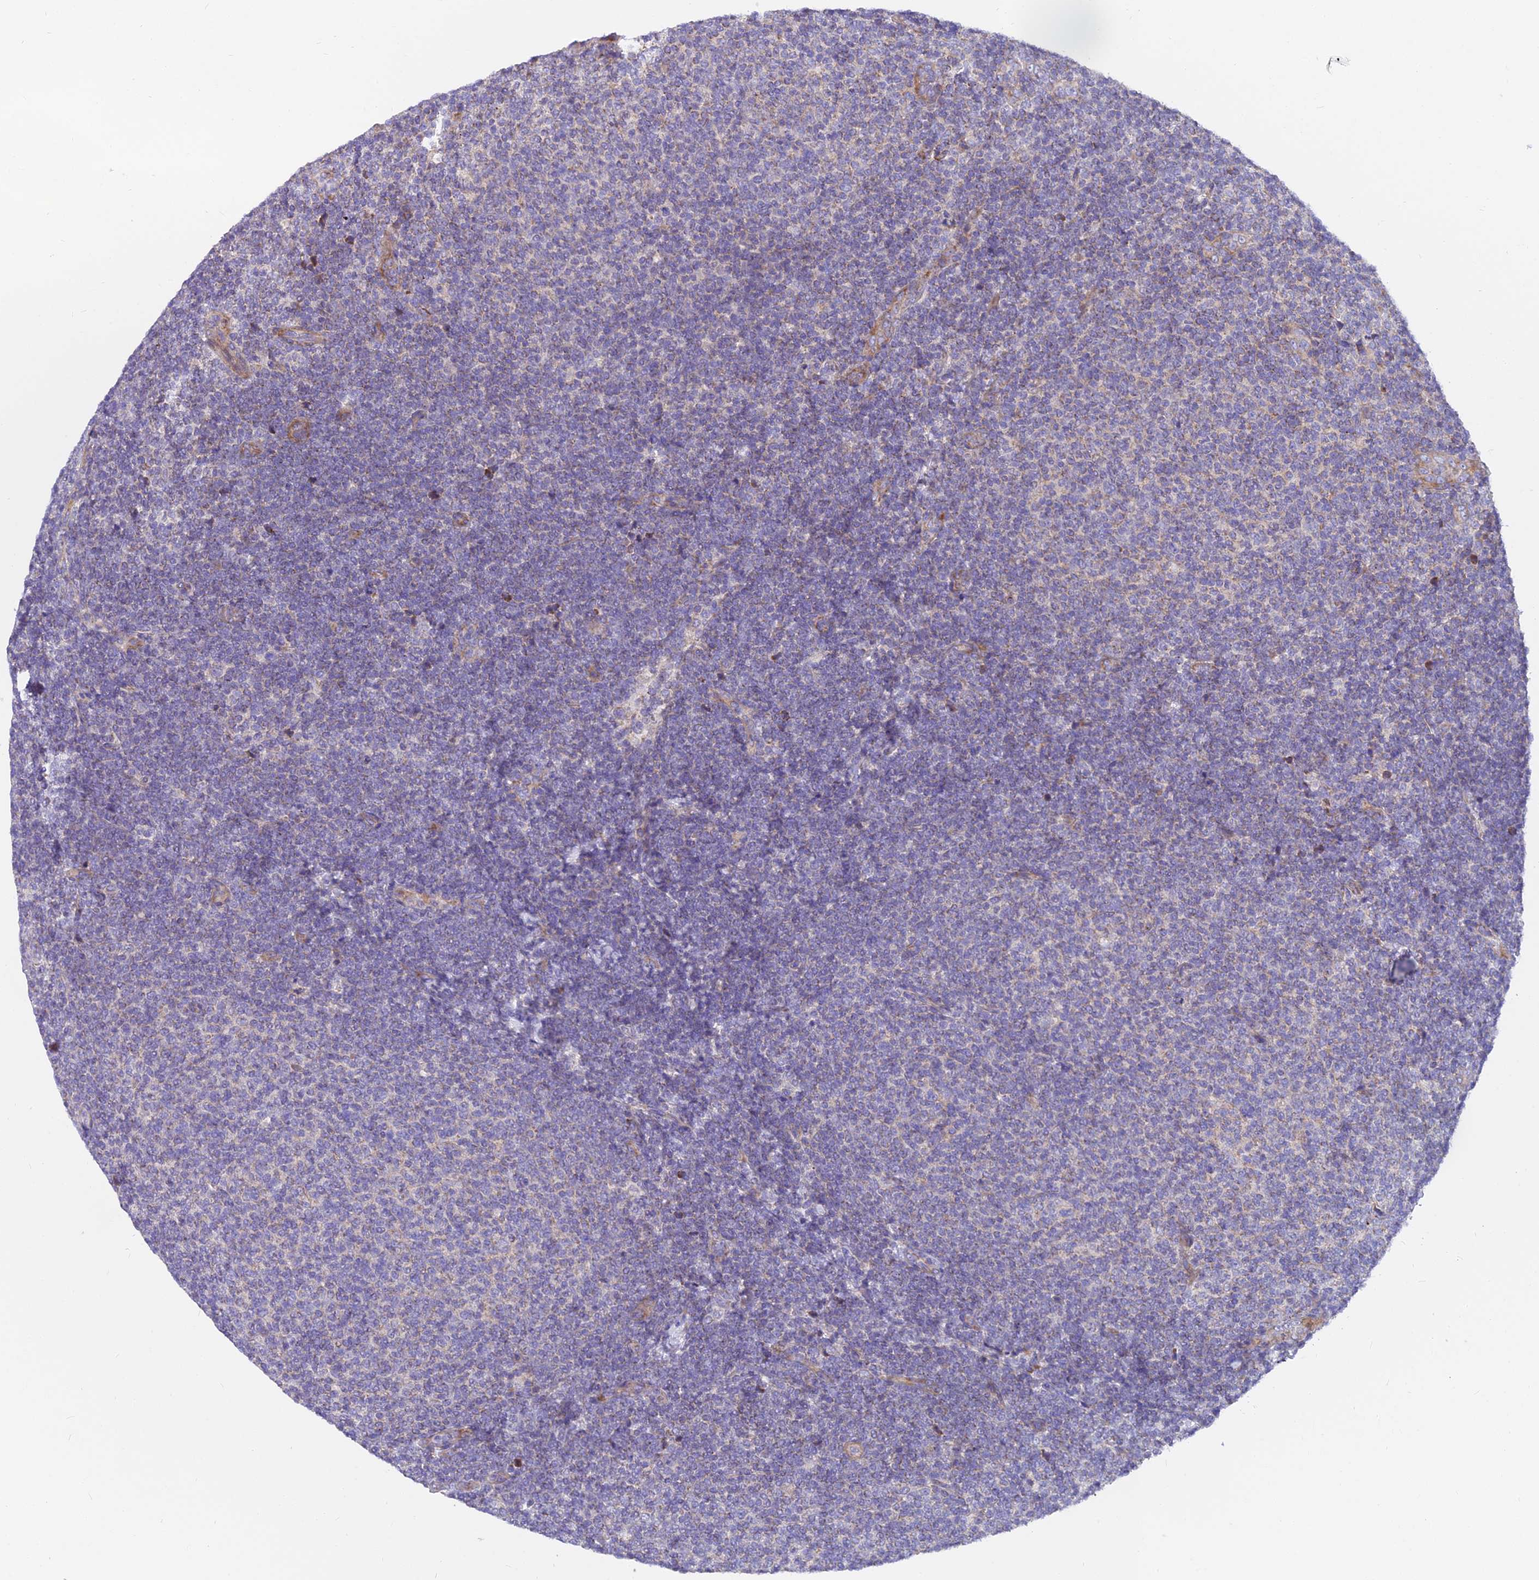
{"staining": {"intensity": "weak", "quantity": "25%-75%", "location": "cytoplasmic/membranous"}, "tissue": "lymphoma", "cell_type": "Tumor cells", "image_type": "cancer", "snomed": [{"axis": "morphology", "description": "Malignant lymphoma, non-Hodgkin's type, Low grade"}, {"axis": "topography", "description": "Lymph node"}], "caption": "Immunohistochemical staining of malignant lymphoma, non-Hodgkin's type (low-grade) reveals weak cytoplasmic/membranous protein positivity in approximately 25%-75% of tumor cells.", "gene": "MVB12A", "patient": {"sex": "male", "age": 66}}